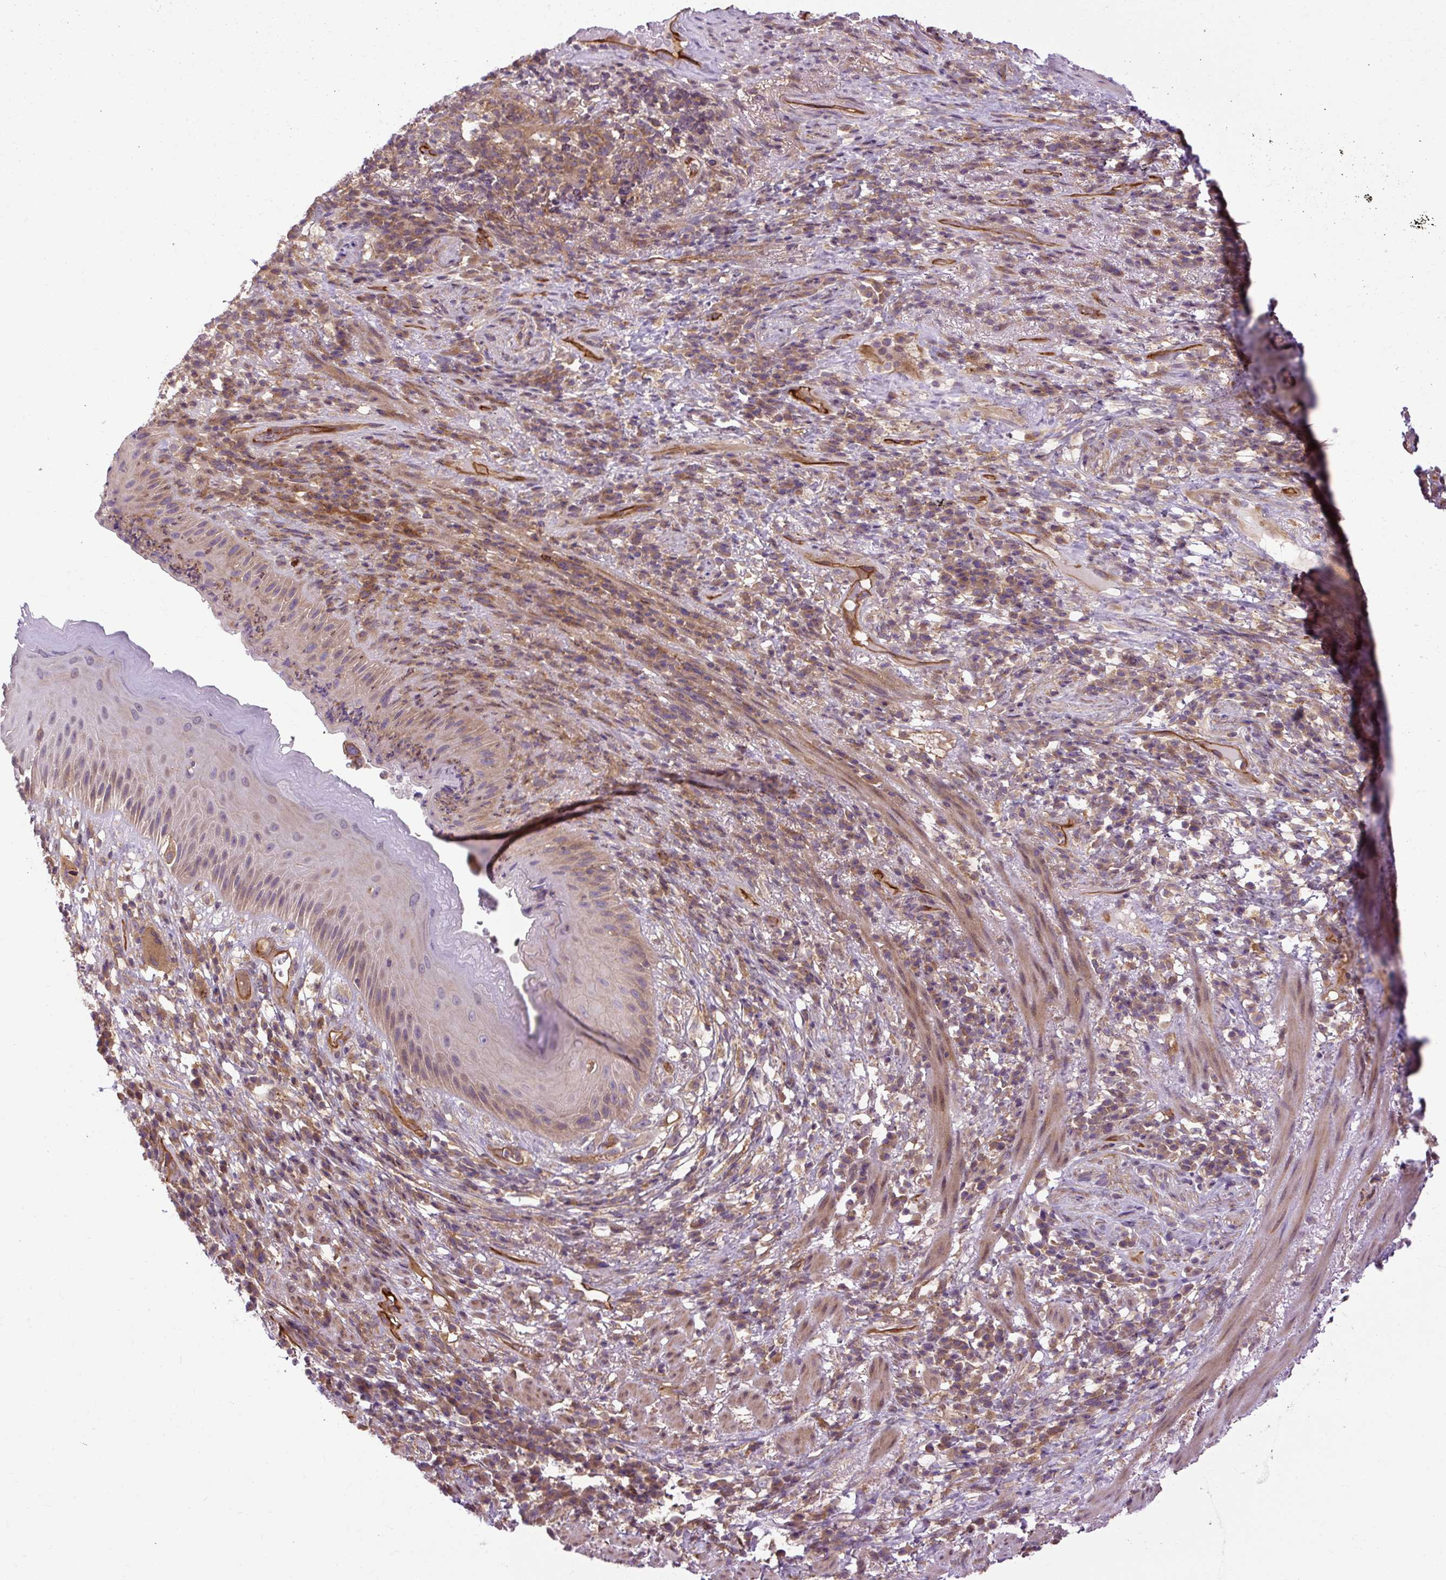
{"staining": {"intensity": "weak", "quantity": "<25%", "location": "cytoplasmic/membranous"}, "tissue": "skin", "cell_type": "Epidermal cells", "image_type": "normal", "snomed": [{"axis": "morphology", "description": "Normal tissue, NOS"}, {"axis": "topography", "description": "Anal"}], "caption": "IHC image of unremarkable skin: human skin stained with DAB exhibits no significant protein staining in epidermal cells. (Brightfield microscopy of DAB immunohistochemistry (IHC) at high magnification).", "gene": "CCDC93", "patient": {"sex": "male", "age": 78}}